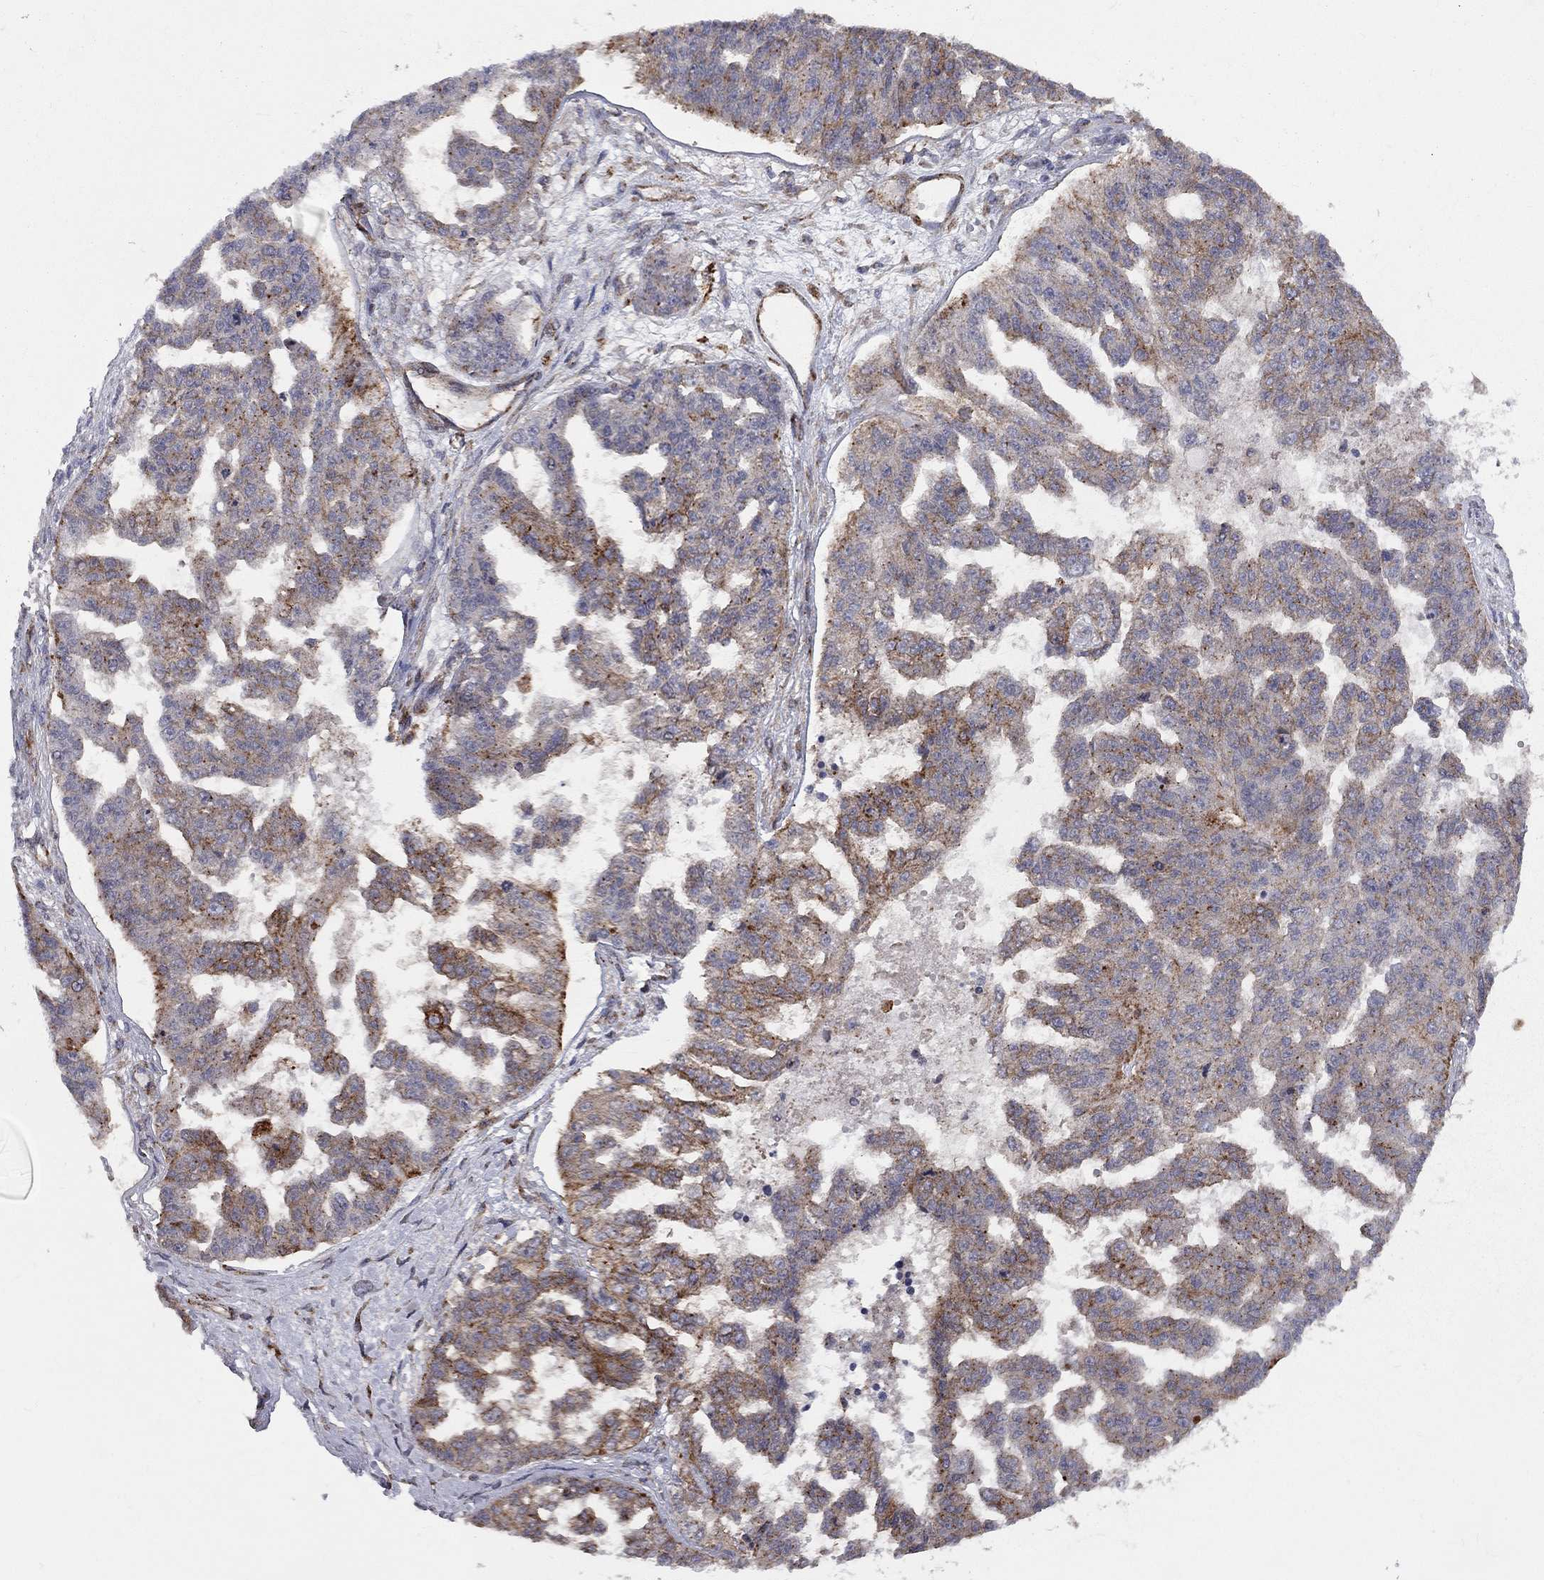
{"staining": {"intensity": "strong", "quantity": "<25%", "location": "cytoplasmic/membranous"}, "tissue": "ovarian cancer", "cell_type": "Tumor cells", "image_type": "cancer", "snomed": [{"axis": "morphology", "description": "Cystadenocarcinoma, serous, NOS"}, {"axis": "topography", "description": "Ovary"}], "caption": "Immunohistochemical staining of ovarian serous cystadenocarcinoma shows strong cytoplasmic/membranous protein expression in about <25% of tumor cells. The staining is performed using DAB (3,3'-diaminobenzidine) brown chromogen to label protein expression. The nuclei are counter-stained blue using hematoxylin.", "gene": "RASEF", "patient": {"sex": "female", "age": 58}}